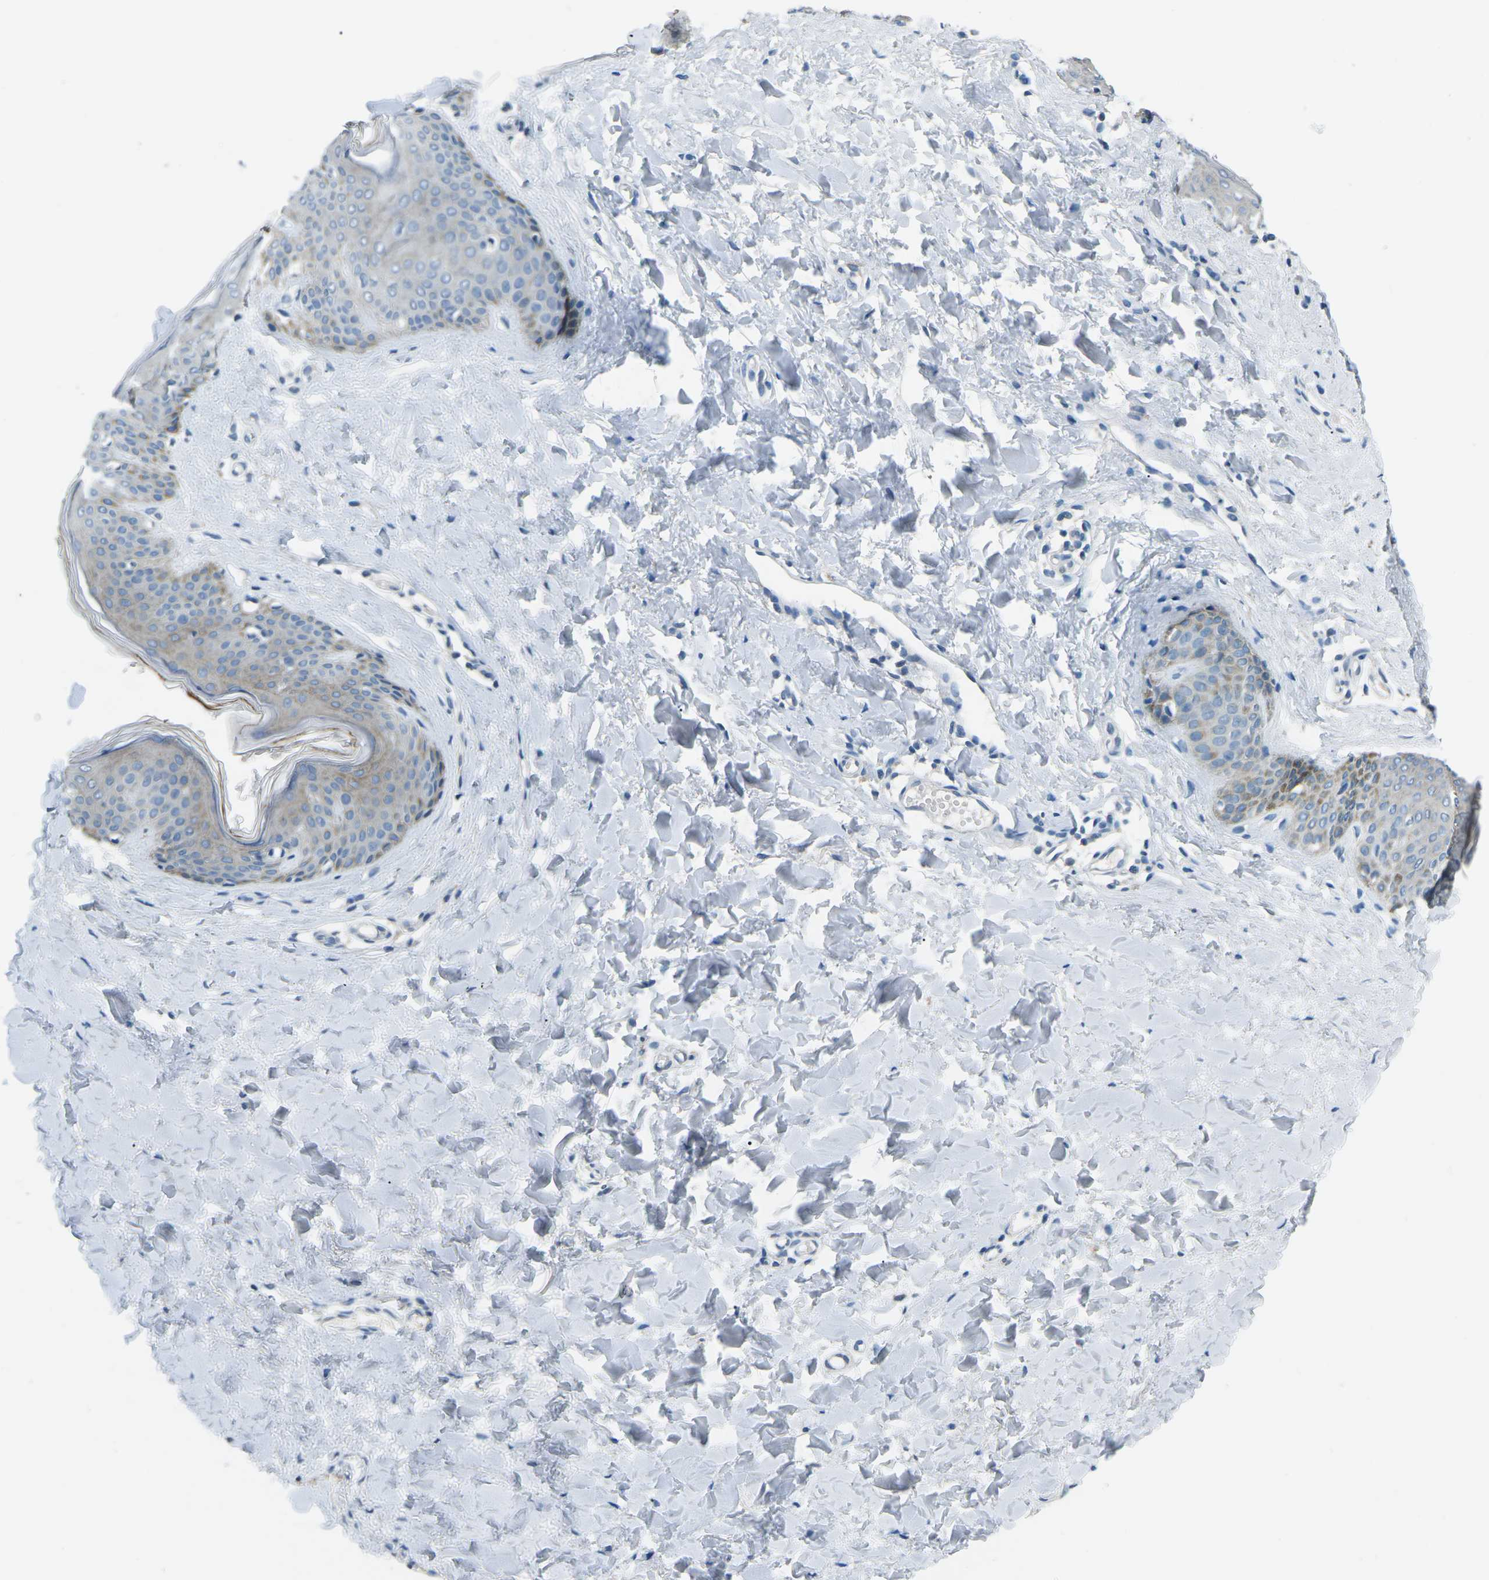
{"staining": {"intensity": "negative", "quantity": "none", "location": "none"}, "tissue": "skin", "cell_type": "Fibroblasts", "image_type": "normal", "snomed": [{"axis": "morphology", "description": "Normal tissue, NOS"}, {"axis": "topography", "description": "Skin"}], "caption": "This is a image of IHC staining of unremarkable skin, which shows no staining in fibroblasts.", "gene": "CD1D", "patient": {"sex": "female", "age": 17}}